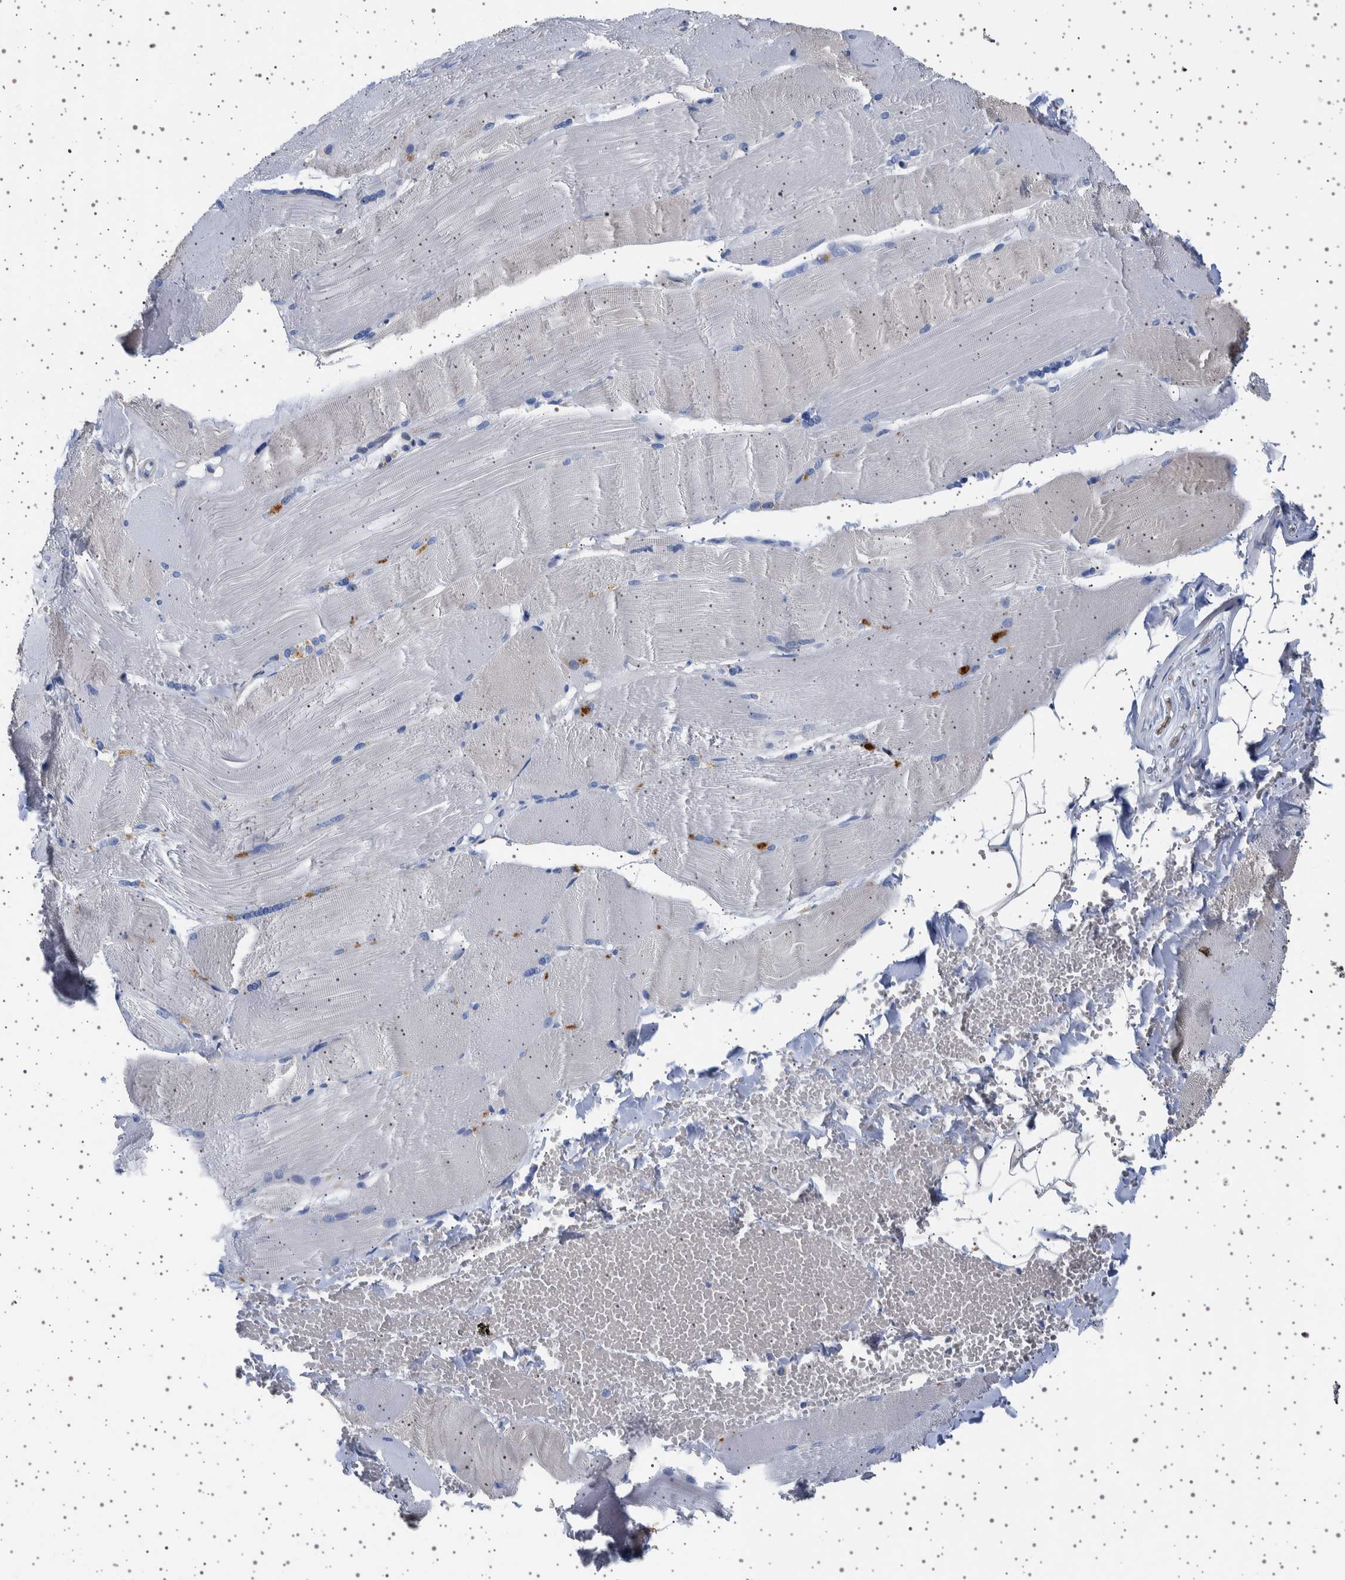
{"staining": {"intensity": "negative", "quantity": "none", "location": "none"}, "tissue": "skeletal muscle", "cell_type": "Myocytes", "image_type": "normal", "snomed": [{"axis": "morphology", "description": "Normal tissue, NOS"}, {"axis": "topography", "description": "Skin"}, {"axis": "topography", "description": "Skeletal muscle"}], "caption": "A high-resolution micrograph shows IHC staining of normal skeletal muscle, which demonstrates no significant positivity in myocytes.", "gene": "SEPTIN4", "patient": {"sex": "male", "age": 83}}